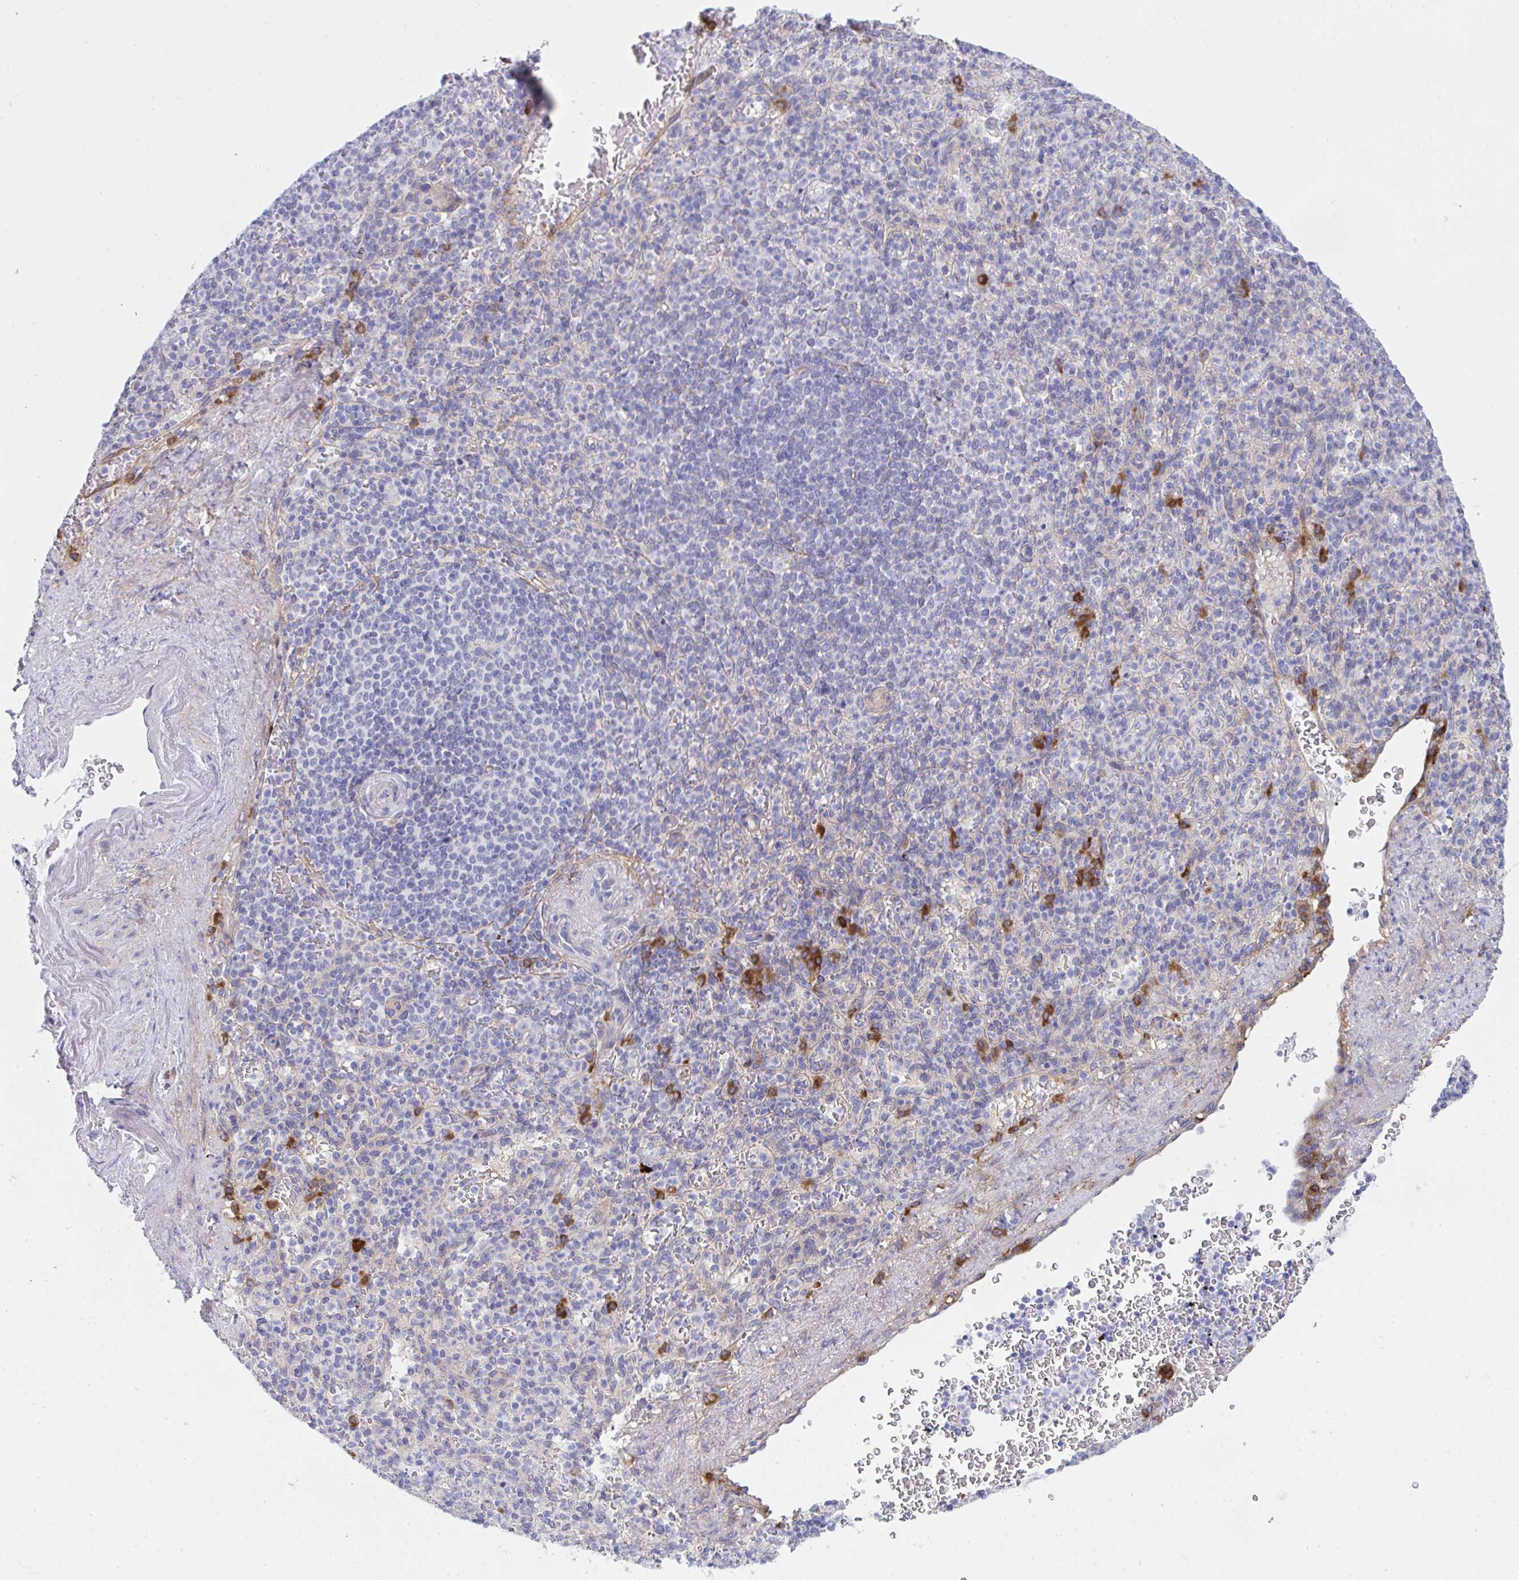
{"staining": {"intensity": "strong", "quantity": "<25%", "location": "cytoplasmic/membranous"}, "tissue": "spleen", "cell_type": "Cells in red pulp", "image_type": "normal", "snomed": [{"axis": "morphology", "description": "Normal tissue, NOS"}, {"axis": "topography", "description": "Spleen"}], "caption": "Immunohistochemistry (IHC) histopathology image of benign spleen: human spleen stained using IHC shows medium levels of strong protein expression localized specifically in the cytoplasmic/membranous of cells in red pulp, appearing as a cytoplasmic/membranous brown color.", "gene": "GAB1", "patient": {"sex": "female", "age": 74}}